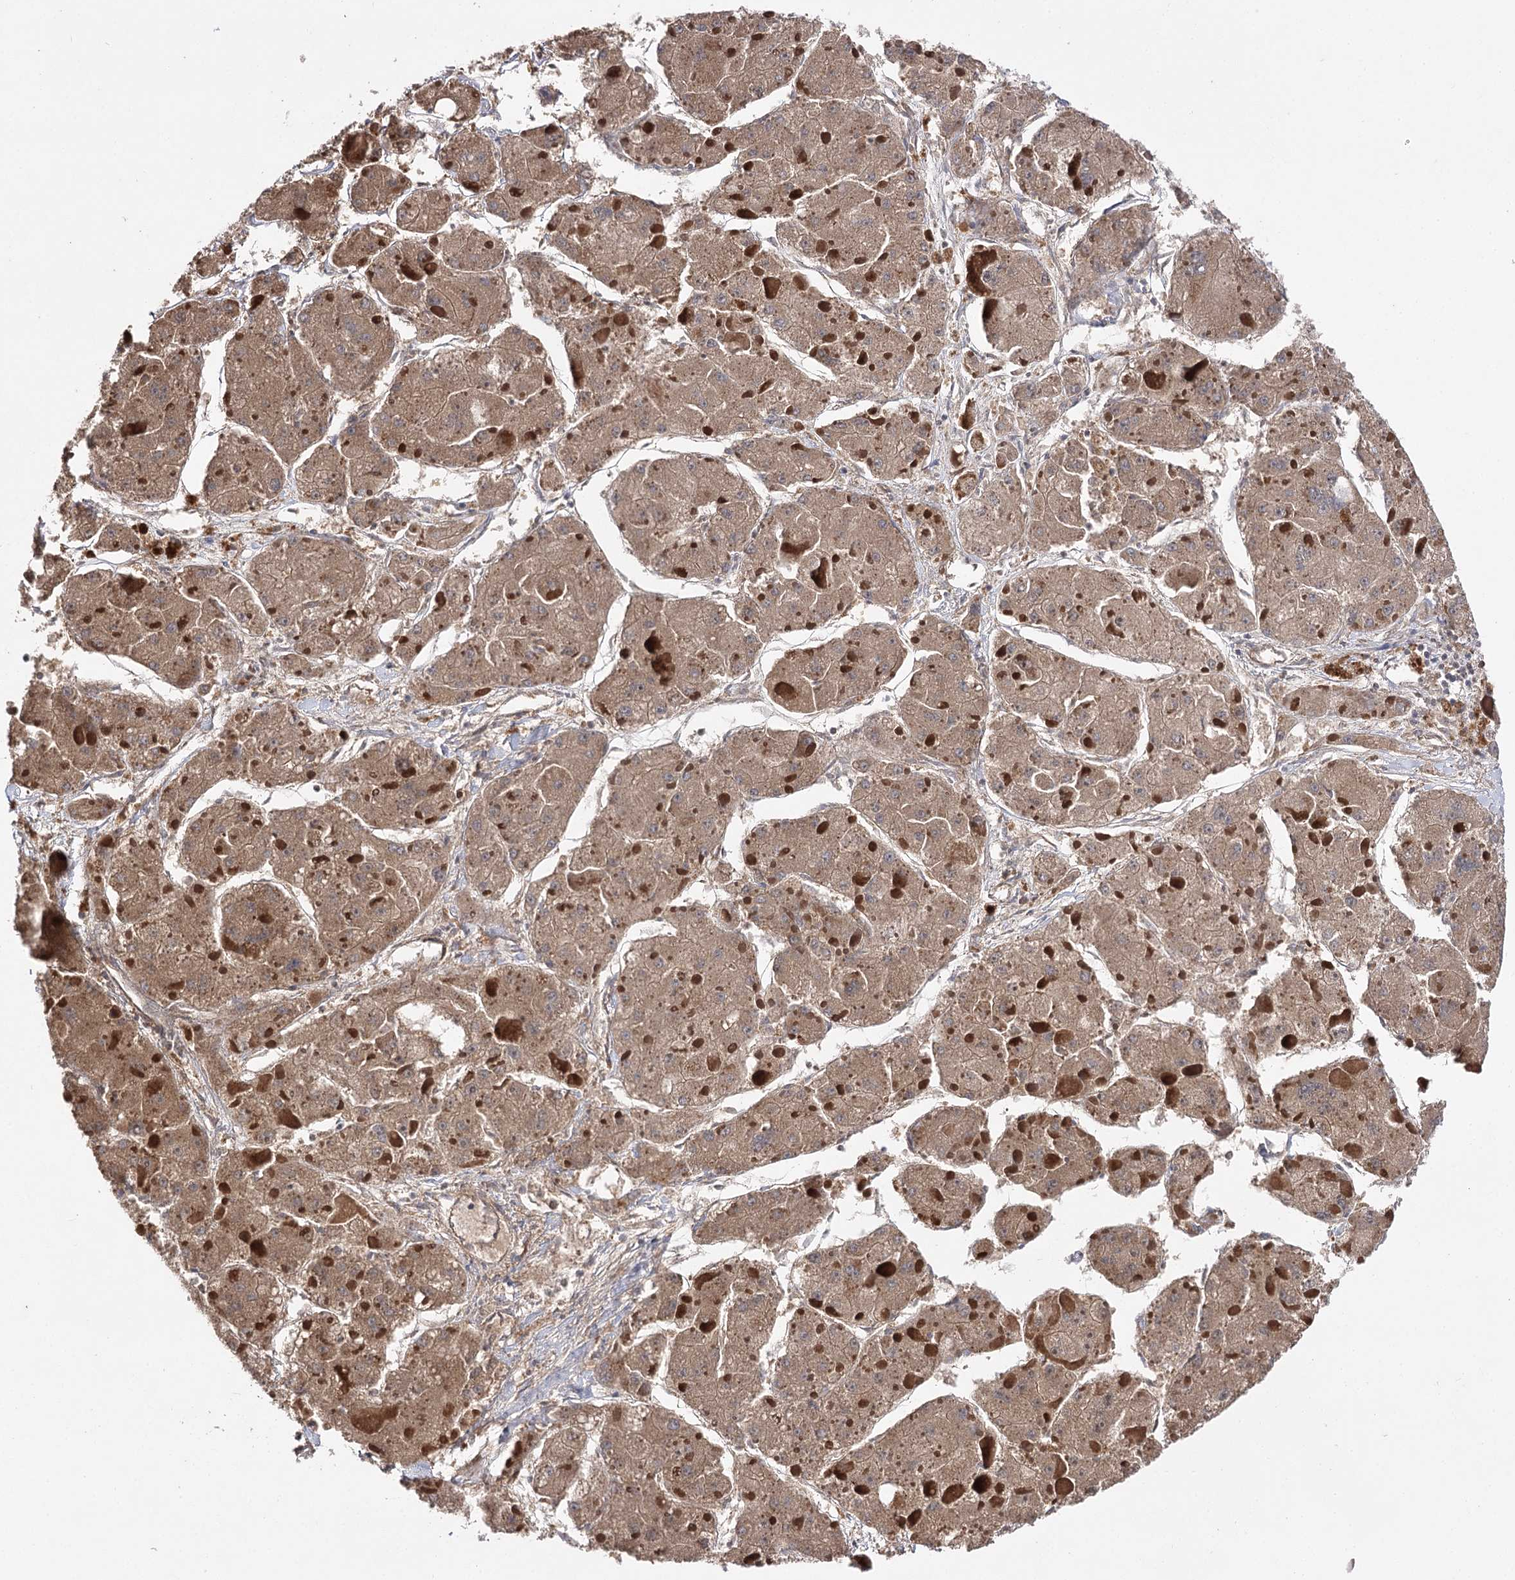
{"staining": {"intensity": "moderate", "quantity": ">75%", "location": "cytoplasmic/membranous"}, "tissue": "liver cancer", "cell_type": "Tumor cells", "image_type": "cancer", "snomed": [{"axis": "morphology", "description": "Carcinoma, Hepatocellular, NOS"}, {"axis": "topography", "description": "Liver"}], "caption": "The micrograph demonstrates a brown stain indicating the presence of a protein in the cytoplasmic/membranous of tumor cells in hepatocellular carcinoma (liver). (Stains: DAB (3,3'-diaminobenzidine) in brown, nuclei in blue, Microscopy: brightfield microscopy at high magnification).", "gene": "BCR", "patient": {"sex": "female", "age": 73}}